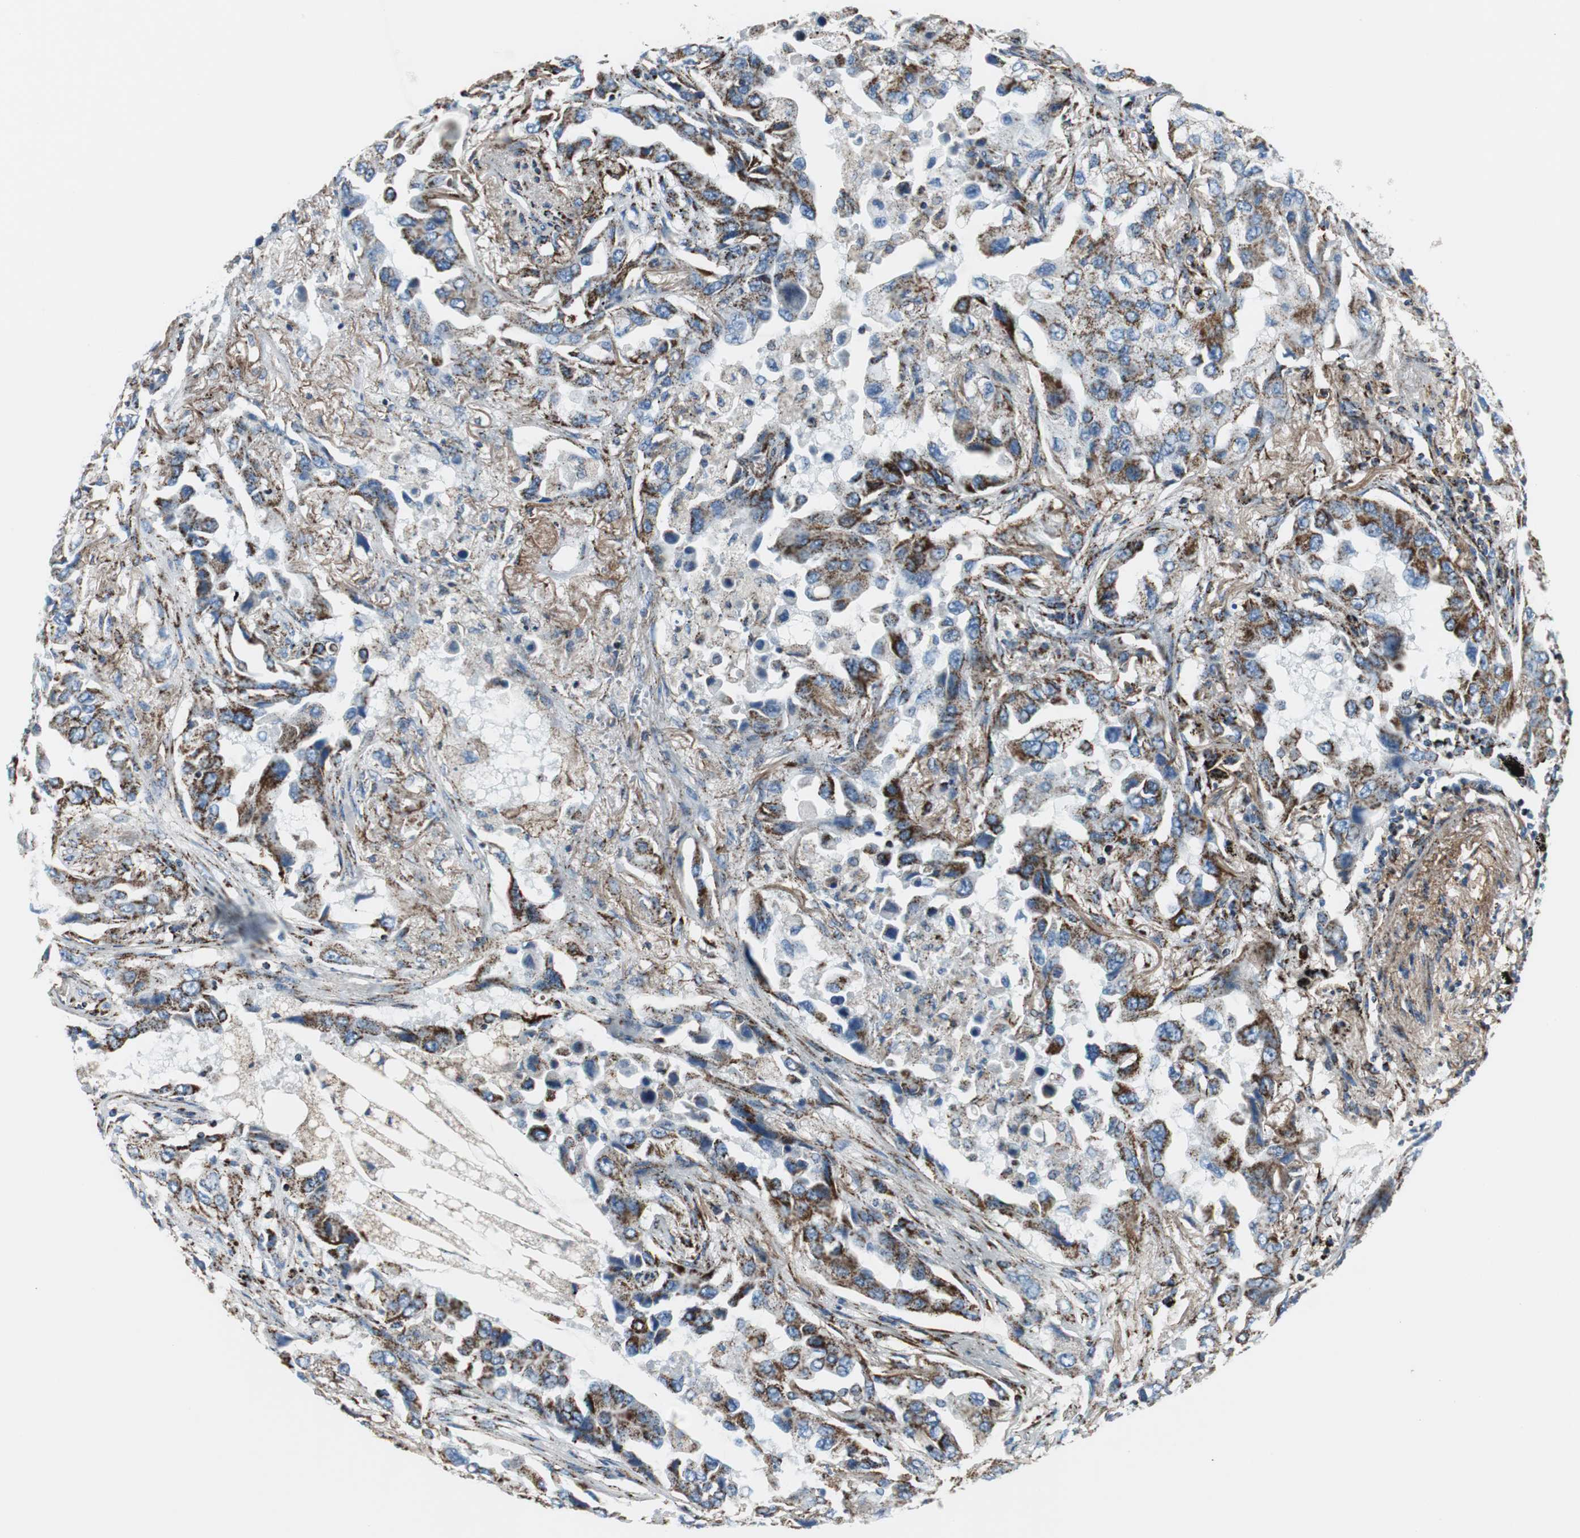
{"staining": {"intensity": "strong", "quantity": ">75%", "location": "cytoplasmic/membranous"}, "tissue": "lung cancer", "cell_type": "Tumor cells", "image_type": "cancer", "snomed": [{"axis": "morphology", "description": "Adenocarcinoma, NOS"}, {"axis": "topography", "description": "Lung"}], "caption": "Human lung cancer stained with a protein marker displays strong staining in tumor cells.", "gene": "C1QTNF7", "patient": {"sex": "female", "age": 65}}